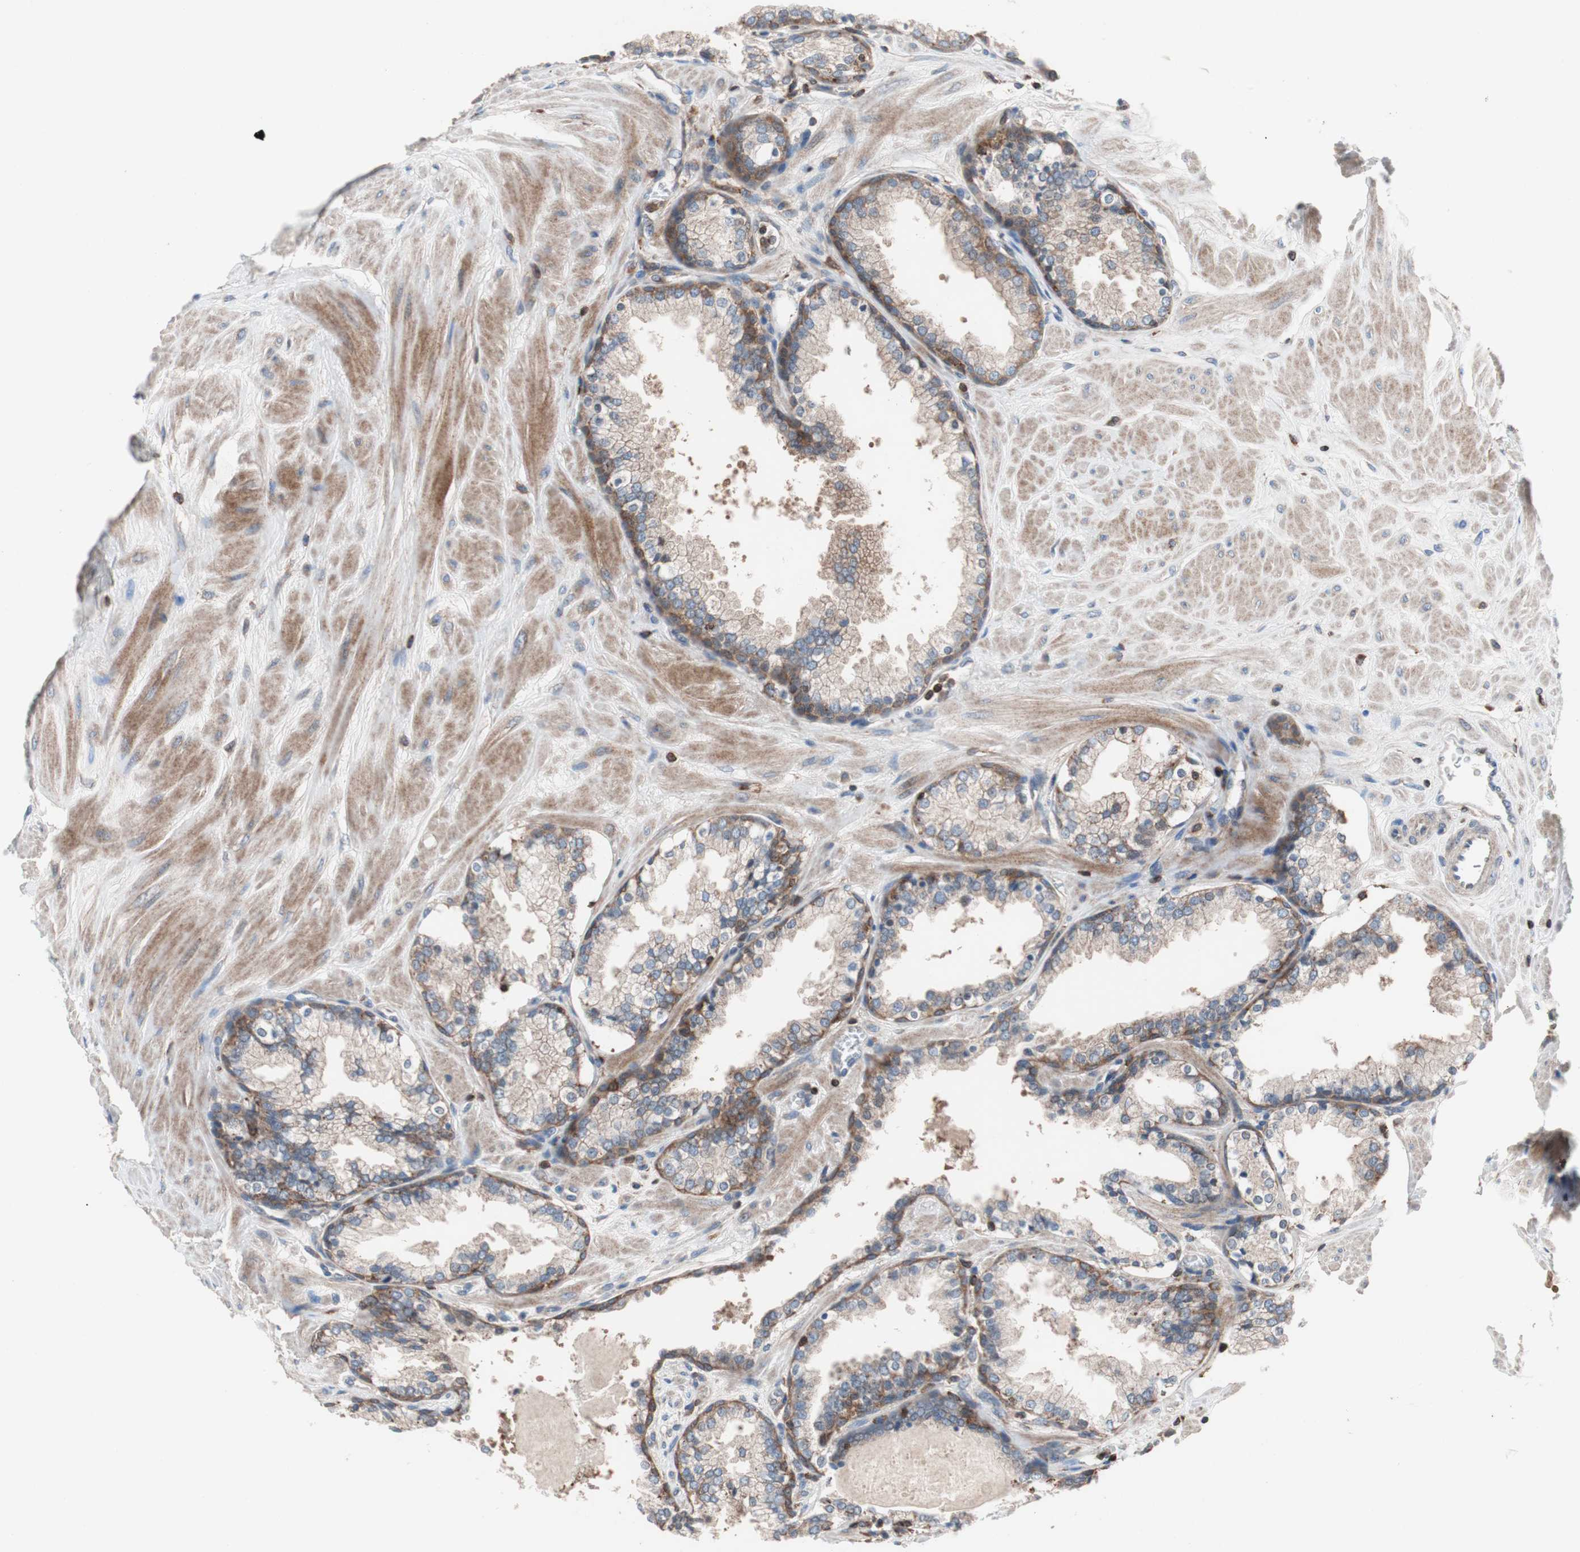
{"staining": {"intensity": "moderate", "quantity": ">75%", "location": "cytoplasmic/membranous"}, "tissue": "prostate", "cell_type": "Glandular cells", "image_type": "normal", "snomed": [{"axis": "morphology", "description": "Normal tissue, NOS"}, {"axis": "topography", "description": "Prostate"}], "caption": "The histopathology image demonstrates immunohistochemical staining of normal prostate. There is moderate cytoplasmic/membranous expression is present in about >75% of glandular cells.", "gene": "PIK3R1", "patient": {"sex": "male", "age": 51}}